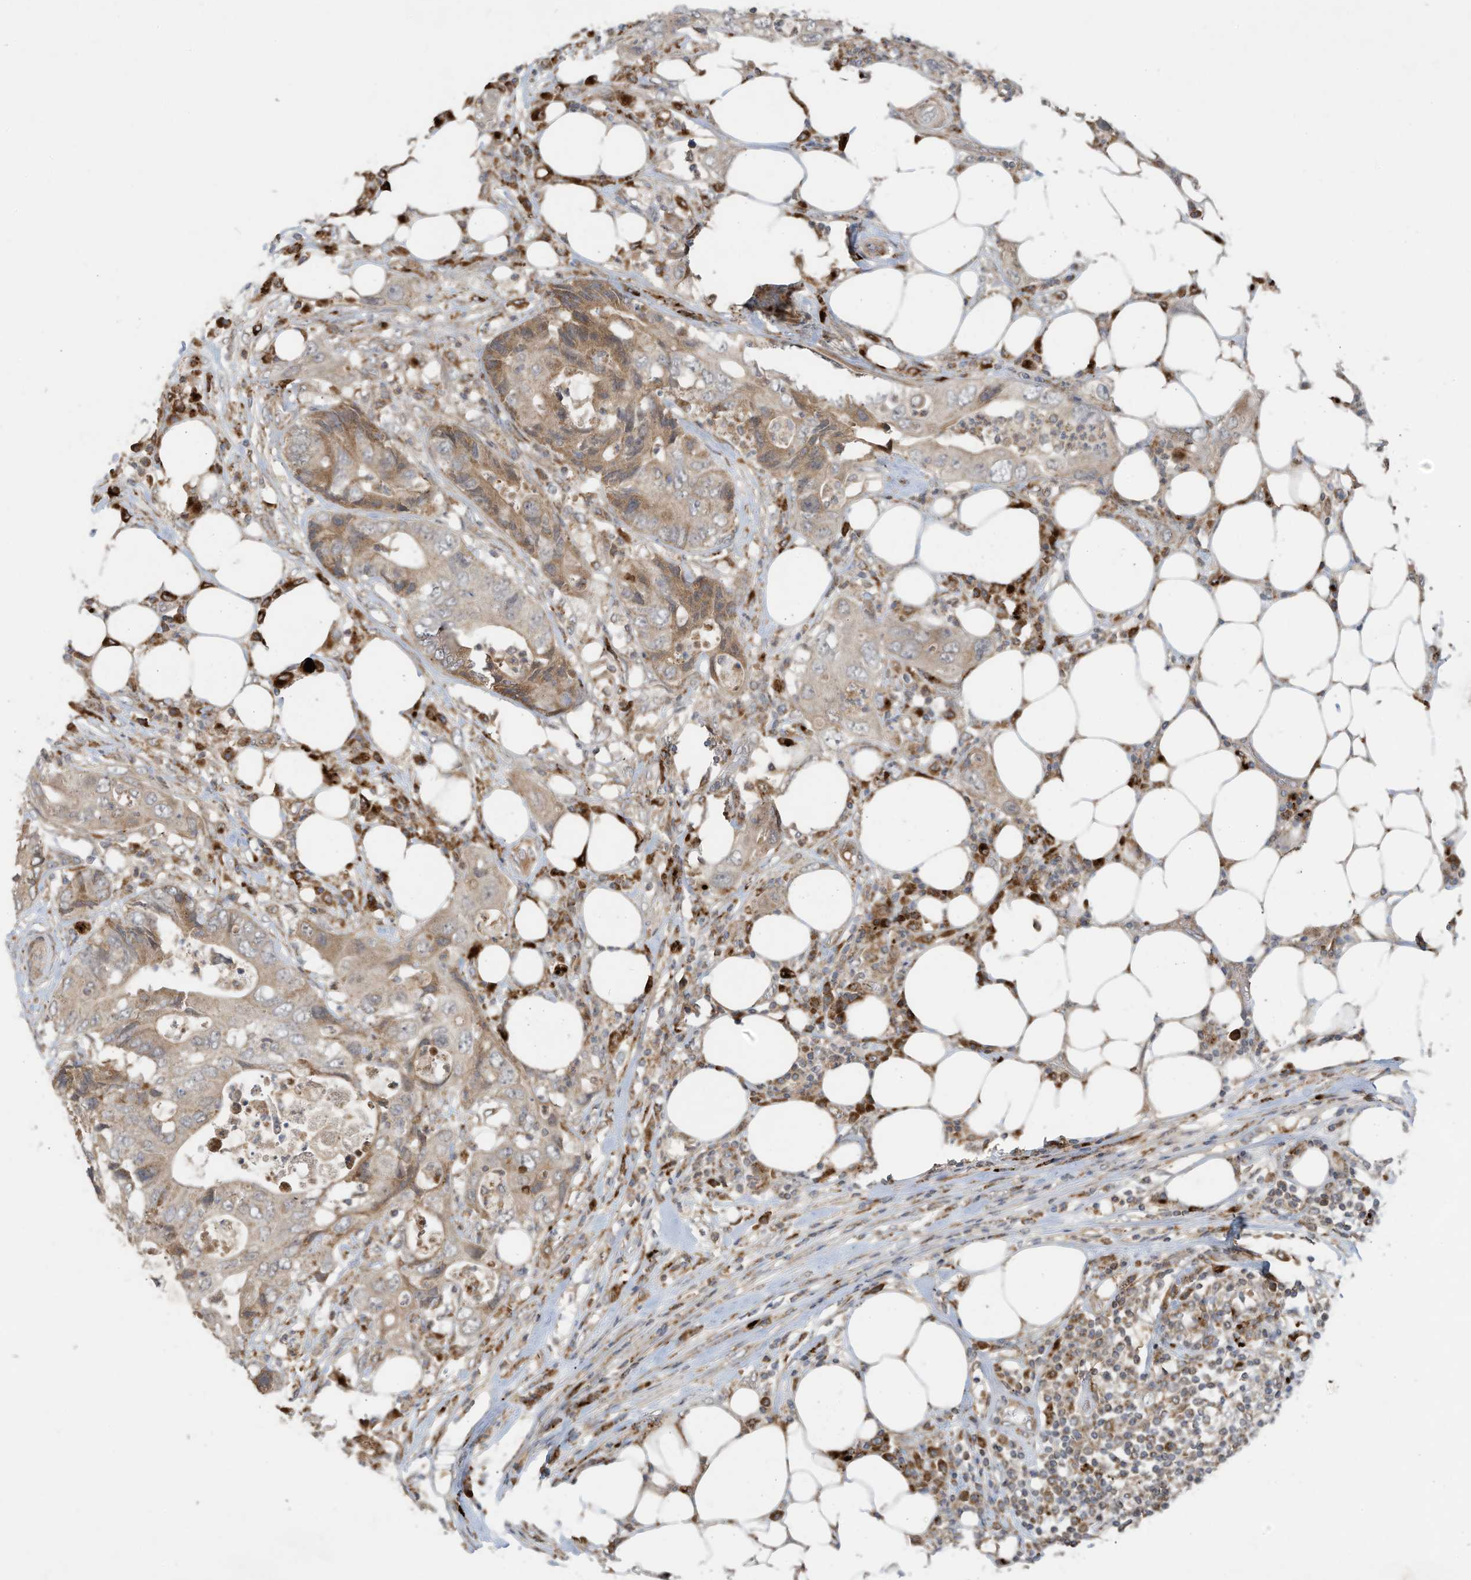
{"staining": {"intensity": "moderate", "quantity": "<25%", "location": "cytoplasmic/membranous"}, "tissue": "colorectal cancer", "cell_type": "Tumor cells", "image_type": "cancer", "snomed": [{"axis": "morphology", "description": "Adenocarcinoma, NOS"}, {"axis": "topography", "description": "Colon"}], "caption": "Immunohistochemical staining of human adenocarcinoma (colorectal) exhibits low levels of moderate cytoplasmic/membranous staining in approximately <25% of tumor cells. Using DAB (3,3'-diaminobenzidine) (brown) and hematoxylin (blue) stains, captured at high magnification using brightfield microscopy.", "gene": "C2orf74", "patient": {"sex": "male", "age": 71}}